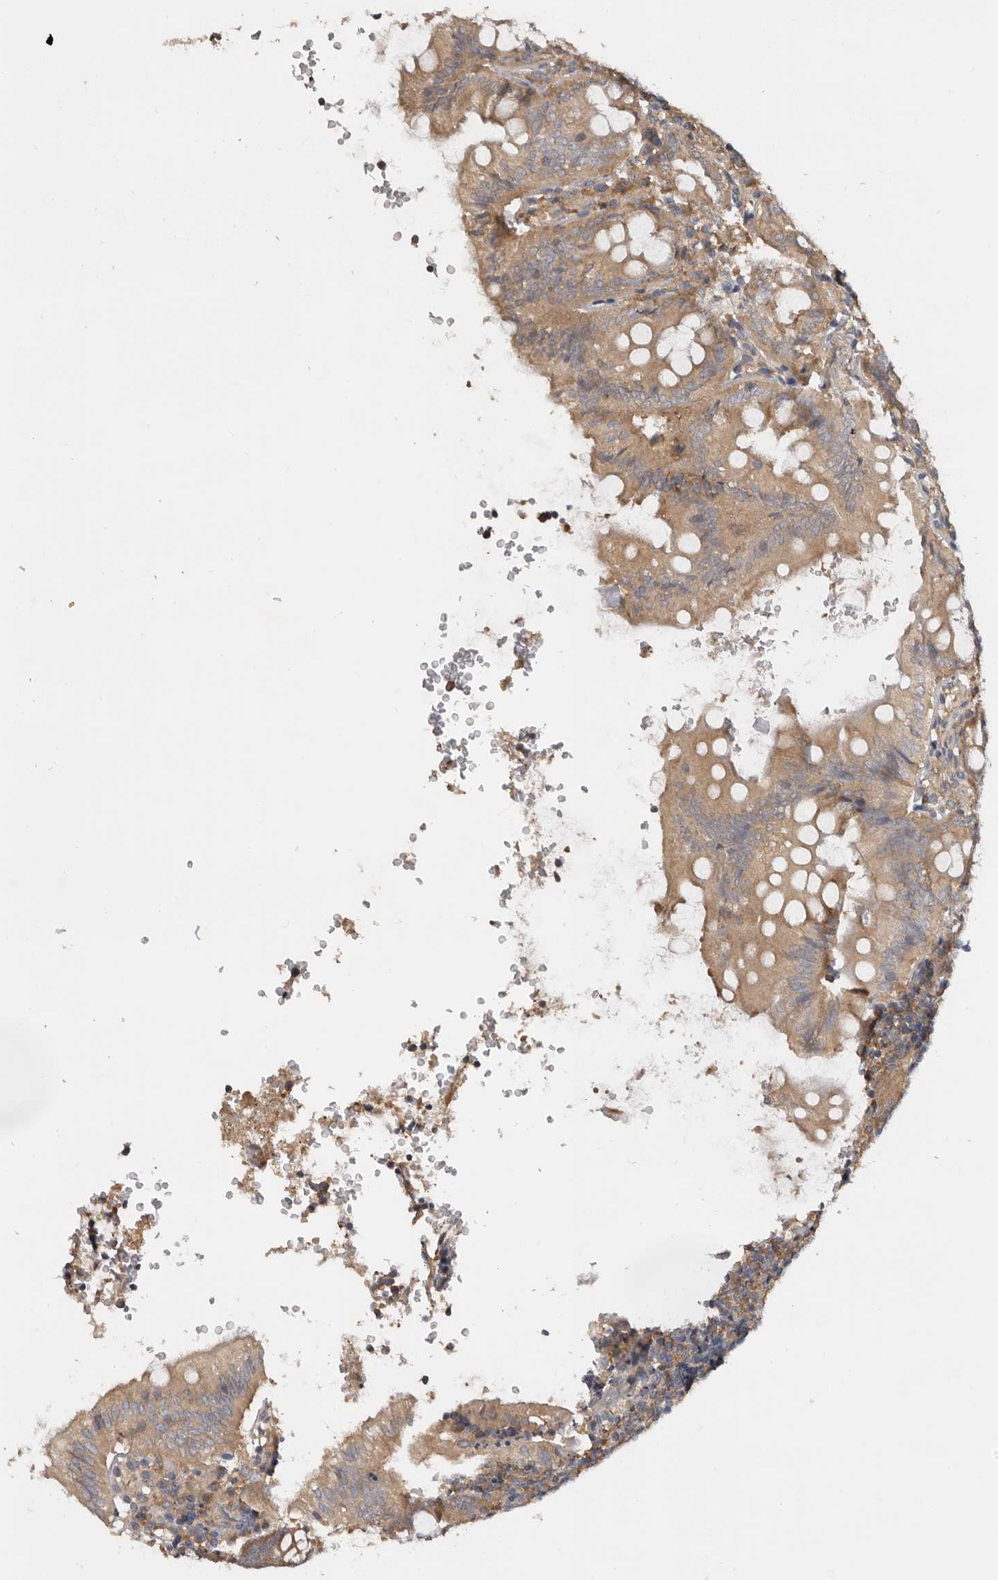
{"staining": {"intensity": "moderate", "quantity": ">75%", "location": "cytoplasmic/membranous"}, "tissue": "appendix", "cell_type": "Glandular cells", "image_type": "normal", "snomed": [{"axis": "morphology", "description": "Normal tissue, NOS"}, {"axis": "topography", "description": "Appendix"}], "caption": "Immunohistochemistry (IHC) photomicrograph of unremarkable appendix: human appendix stained using immunohistochemistry reveals medium levels of moderate protein expression localized specifically in the cytoplasmic/membranous of glandular cells, appearing as a cytoplasmic/membranous brown color.", "gene": "PPP1R42", "patient": {"sex": "male", "age": 8}}